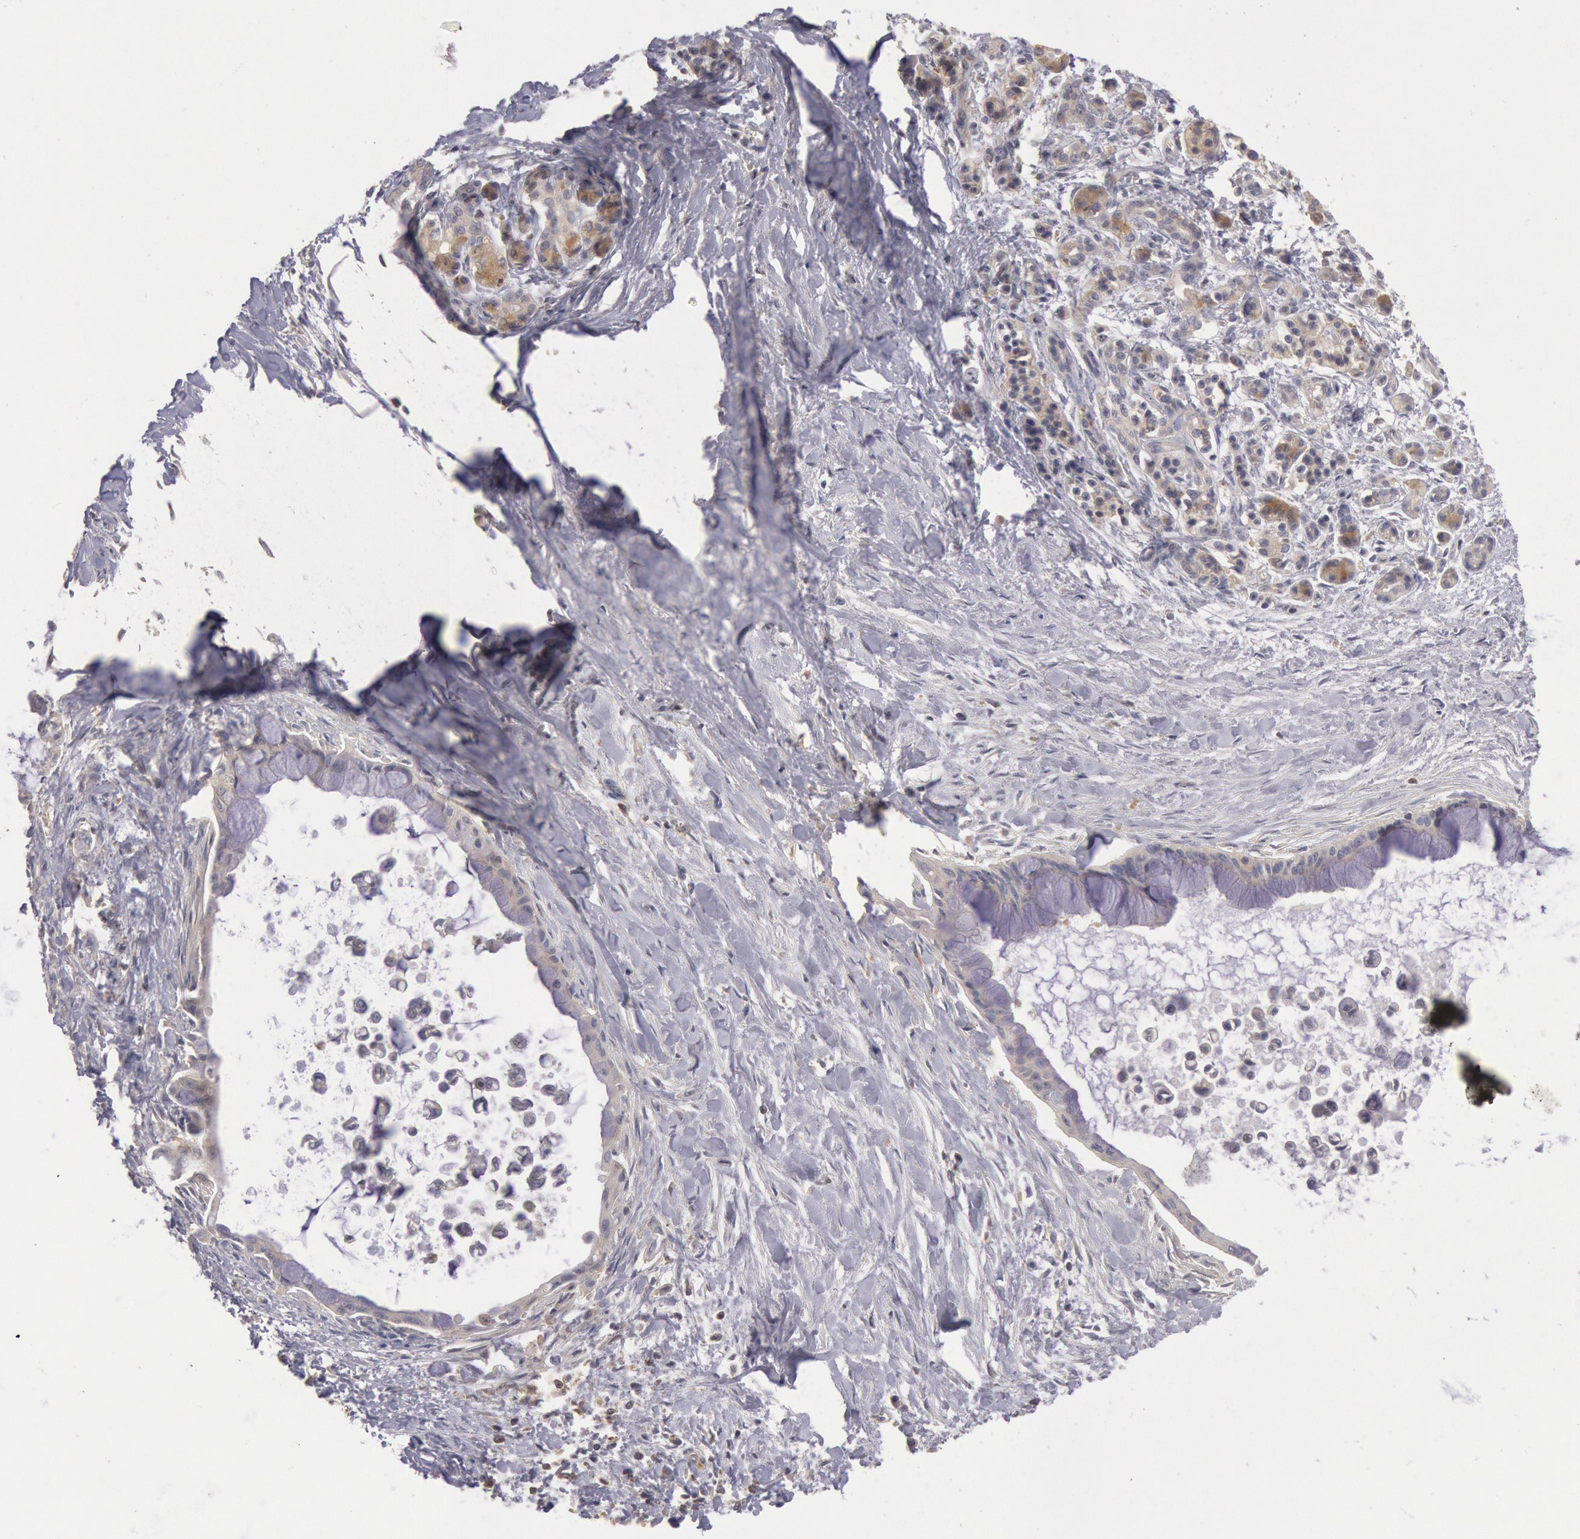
{"staining": {"intensity": "negative", "quantity": "none", "location": "none"}, "tissue": "pancreatic cancer", "cell_type": "Tumor cells", "image_type": "cancer", "snomed": [{"axis": "morphology", "description": "Adenocarcinoma, NOS"}, {"axis": "topography", "description": "Pancreas"}], "caption": "Human pancreatic adenocarcinoma stained for a protein using immunohistochemistry (IHC) exhibits no expression in tumor cells.", "gene": "PIK3R1", "patient": {"sex": "male", "age": 59}}